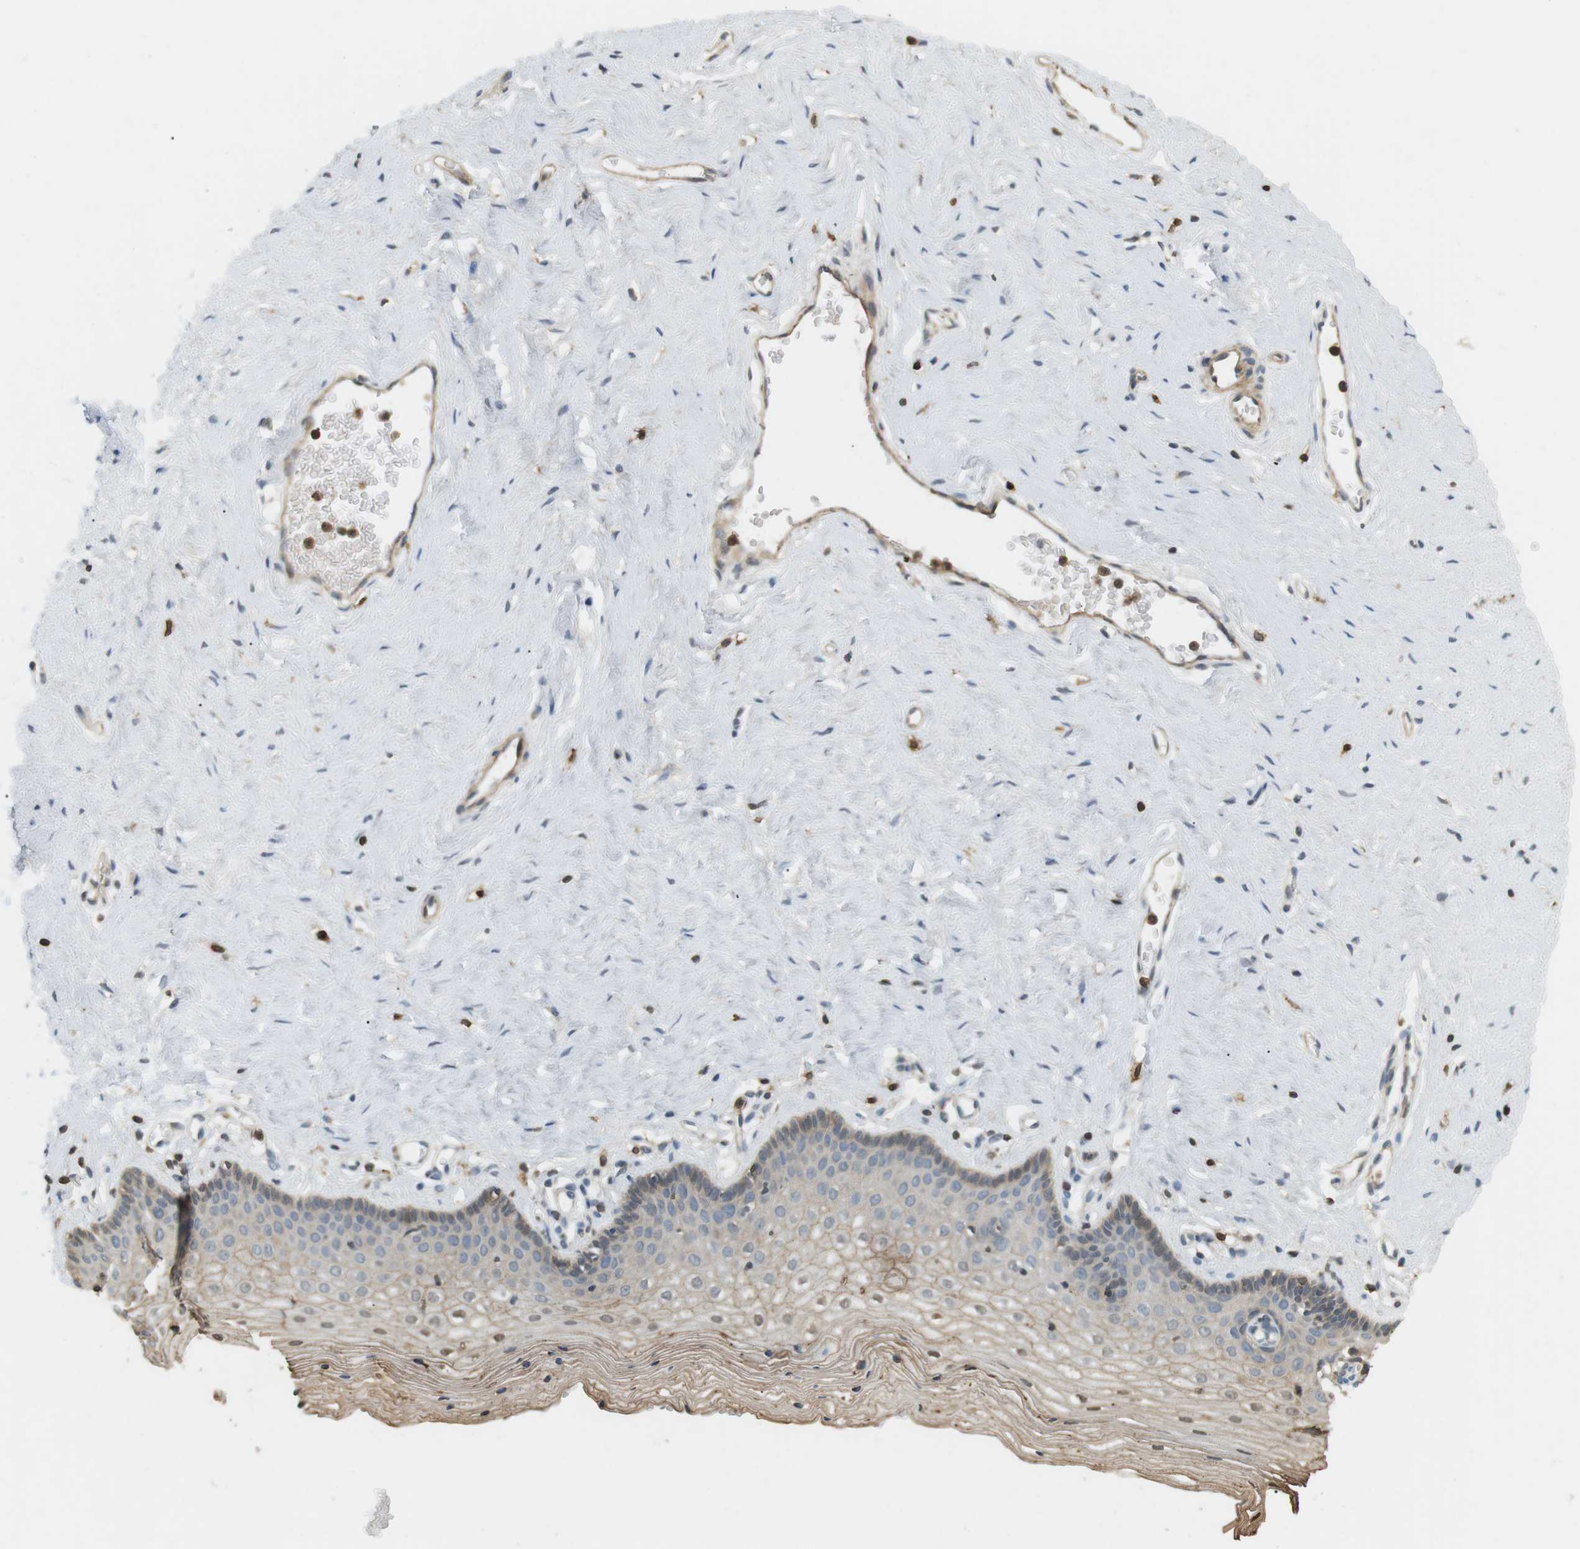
{"staining": {"intensity": "weak", "quantity": ">75%", "location": "cytoplasmic/membranous"}, "tissue": "vagina", "cell_type": "Squamous epithelial cells", "image_type": "normal", "snomed": [{"axis": "morphology", "description": "Normal tissue, NOS"}, {"axis": "topography", "description": "Vagina"}], "caption": "A high-resolution histopathology image shows immunohistochemistry staining of normal vagina, which shows weak cytoplasmic/membranous positivity in about >75% of squamous epithelial cells.", "gene": "P2RY1", "patient": {"sex": "female", "age": 32}}